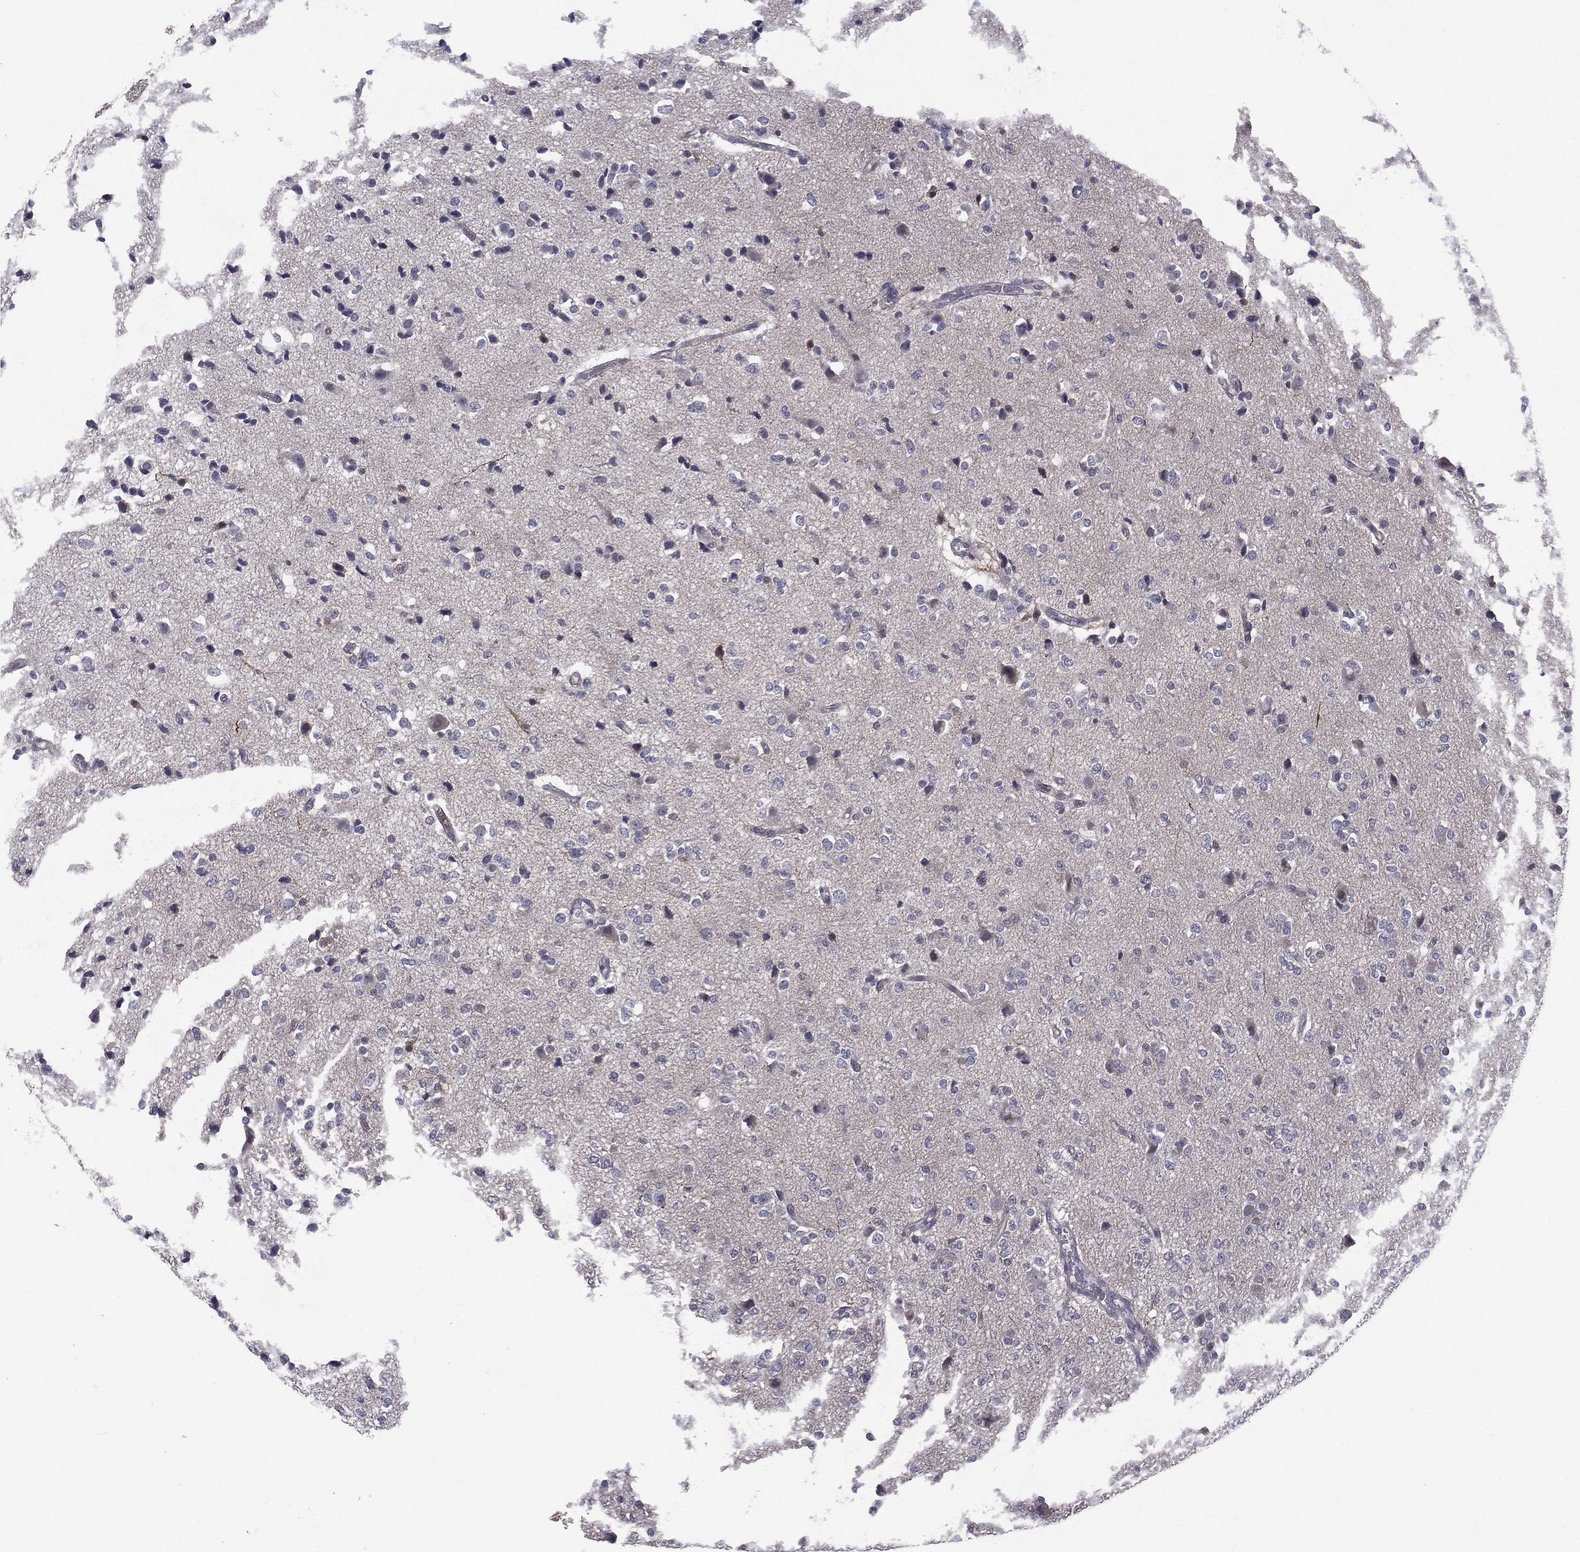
{"staining": {"intensity": "negative", "quantity": "none", "location": "none"}, "tissue": "glioma", "cell_type": "Tumor cells", "image_type": "cancer", "snomed": [{"axis": "morphology", "description": "Glioma, malignant, Low grade"}, {"axis": "topography", "description": "Brain"}], "caption": "This is an immunohistochemistry (IHC) image of human malignant glioma (low-grade). There is no positivity in tumor cells.", "gene": "ACTRT2", "patient": {"sex": "male", "age": 41}}